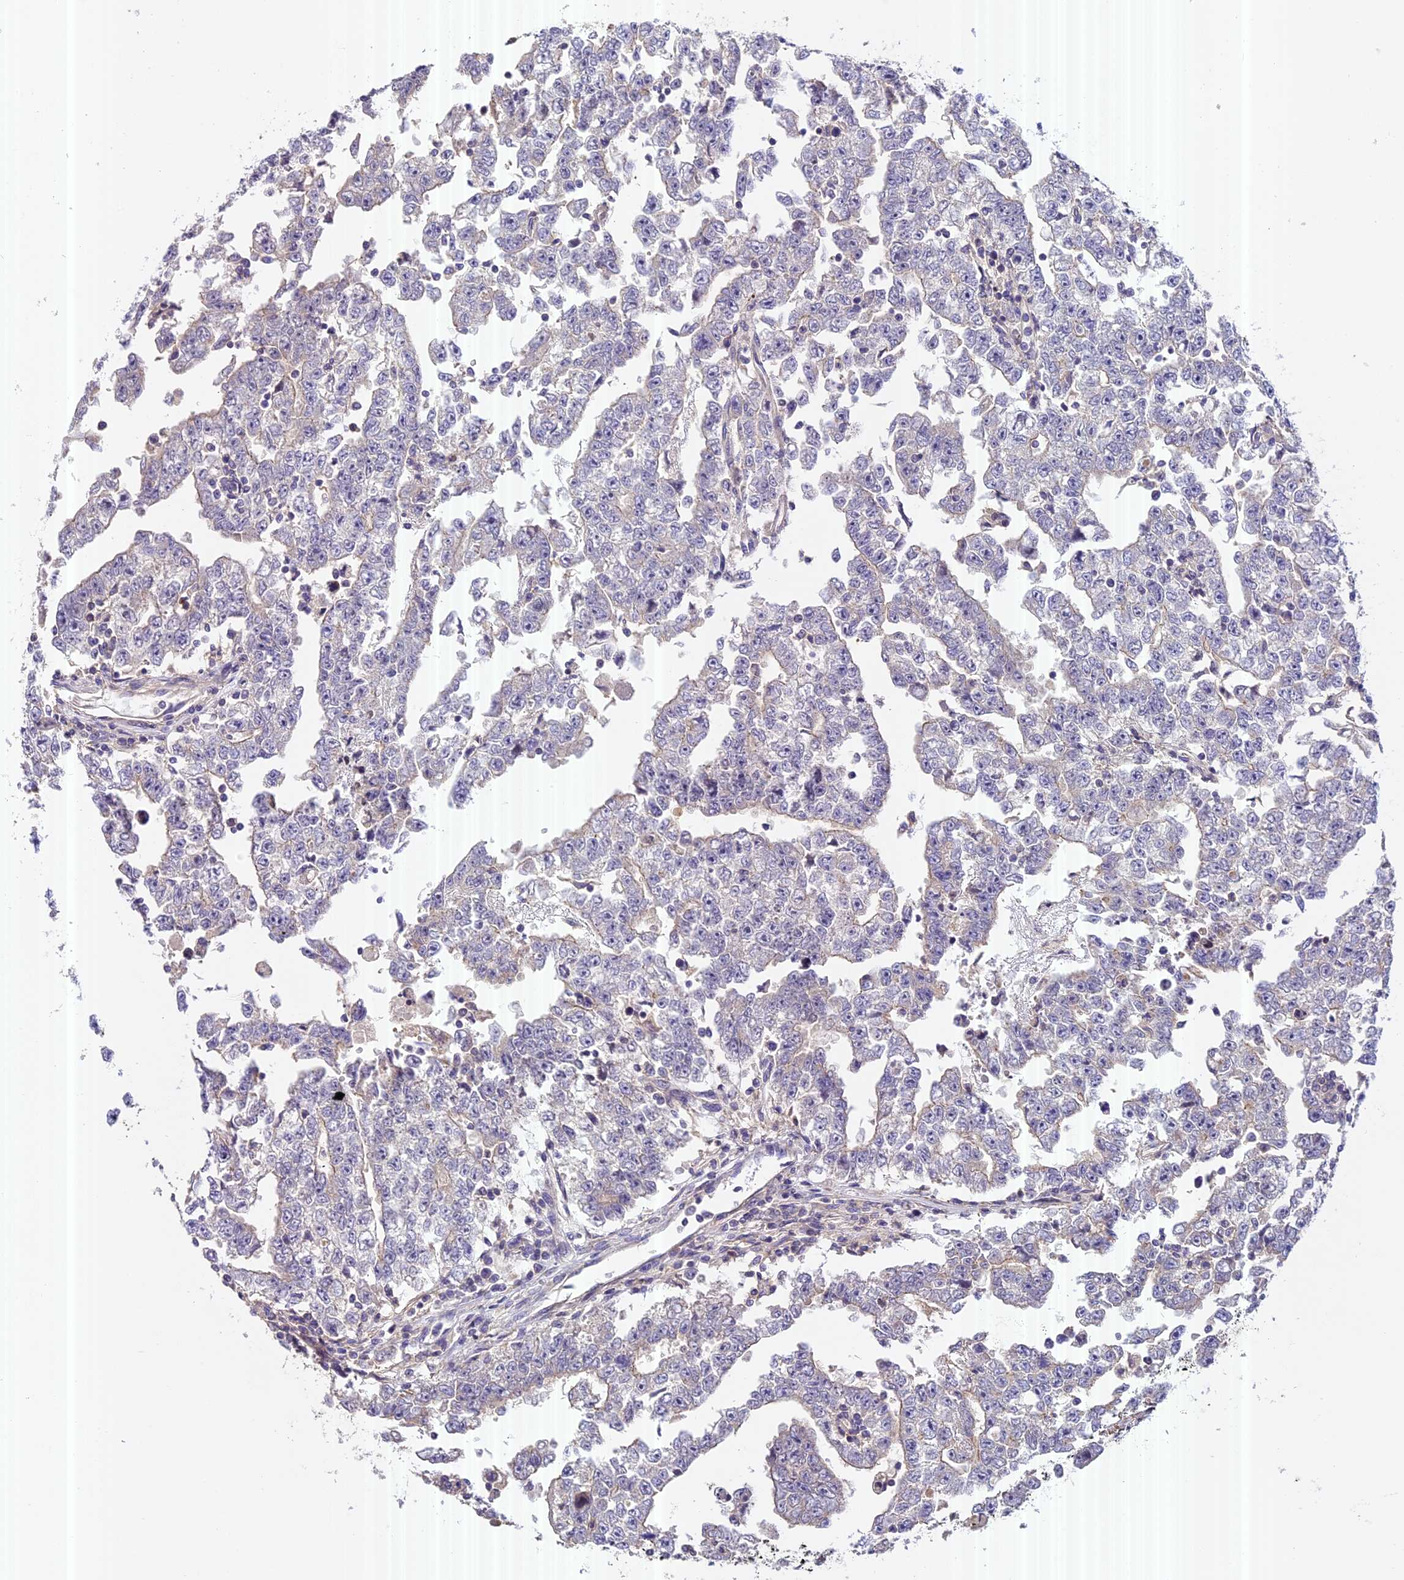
{"staining": {"intensity": "weak", "quantity": "<25%", "location": "cytoplasmic/membranous"}, "tissue": "testis cancer", "cell_type": "Tumor cells", "image_type": "cancer", "snomed": [{"axis": "morphology", "description": "Carcinoma, Embryonal, NOS"}, {"axis": "topography", "description": "Testis"}], "caption": "This is an immunohistochemistry histopathology image of human testis cancer (embryonal carcinoma). There is no staining in tumor cells.", "gene": "FAM98C", "patient": {"sex": "male", "age": 25}}